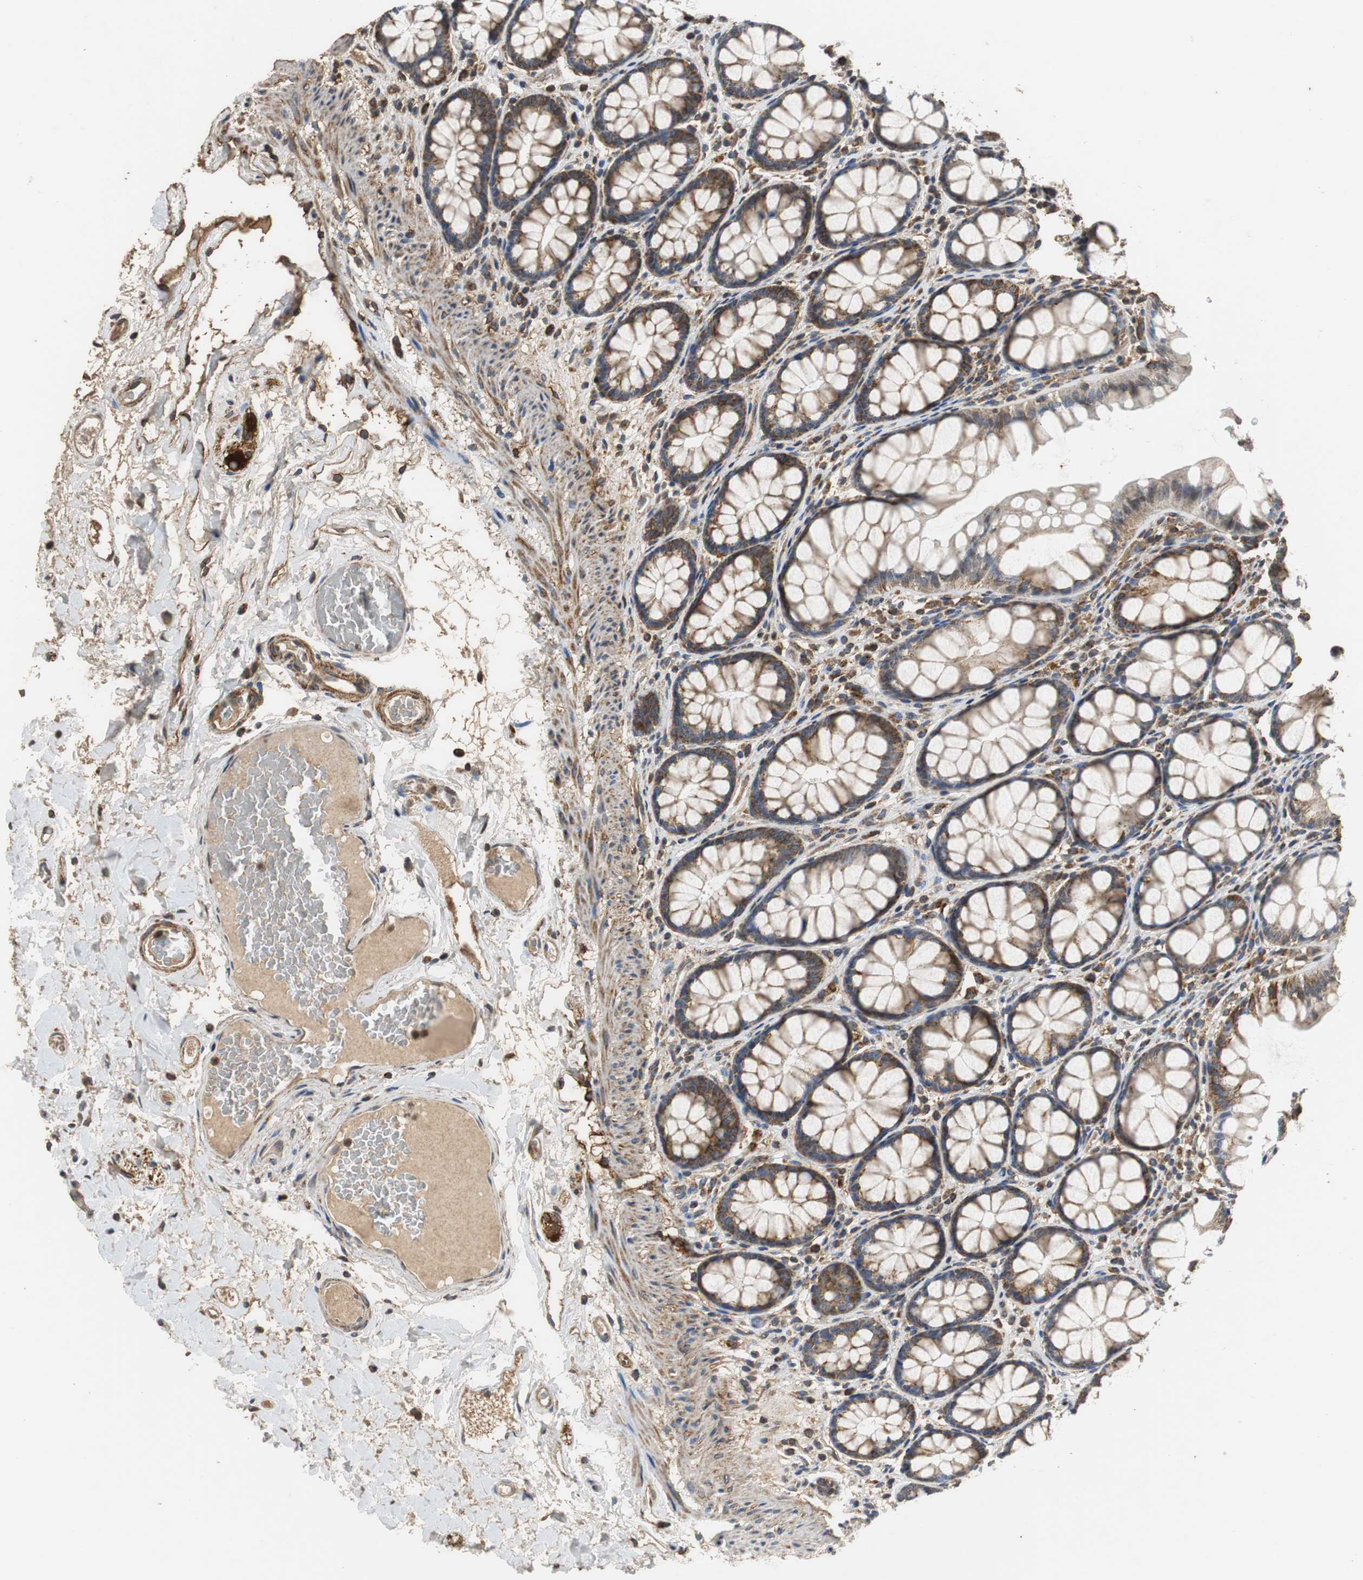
{"staining": {"intensity": "moderate", "quantity": ">75%", "location": "cytoplasmic/membranous"}, "tissue": "colon", "cell_type": "Endothelial cells", "image_type": "normal", "snomed": [{"axis": "morphology", "description": "Normal tissue, NOS"}, {"axis": "topography", "description": "Colon"}], "caption": "IHC (DAB) staining of normal human colon shows moderate cytoplasmic/membranous protein staining in about >75% of endothelial cells. Using DAB (brown) and hematoxylin (blue) stains, captured at high magnification using brightfield microscopy.", "gene": "NNT", "patient": {"sex": "female", "age": 55}}